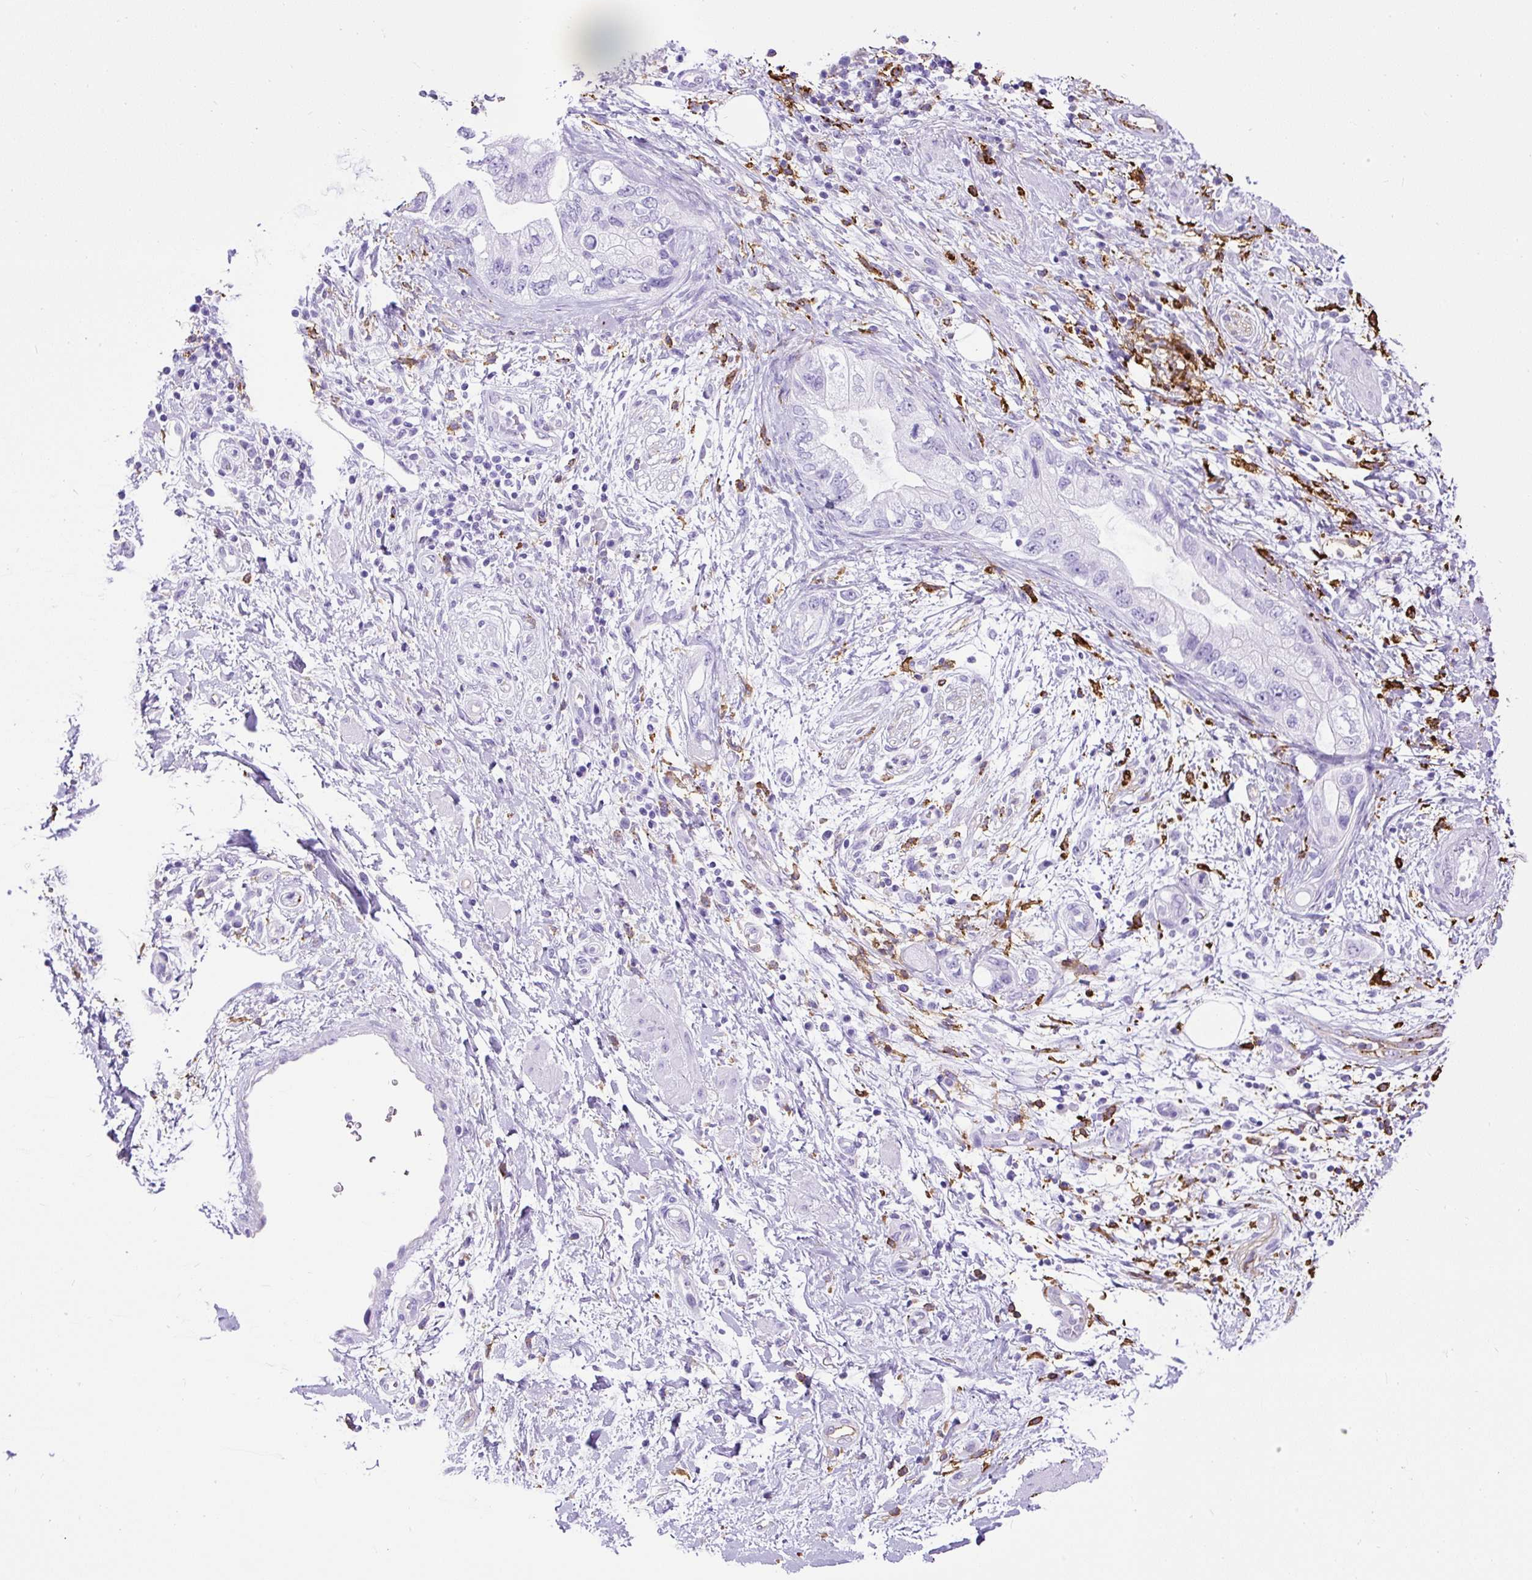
{"staining": {"intensity": "negative", "quantity": "none", "location": "none"}, "tissue": "pancreatic cancer", "cell_type": "Tumor cells", "image_type": "cancer", "snomed": [{"axis": "morphology", "description": "Adenocarcinoma, NOS"}, {"axis": "topography", "description": "Pancreas"}], "caption": "Immunohistochemistry of pancreatic cancer (adenocarcinoma) shows no expression in tumor cells. (DAB (3,3'-diaminobenzidine) immunohistochemistry (IHC) with hematoxylin counter stain).", "gene": "HLA-DRA", "patient": {"sex": "female", "age": 73}}